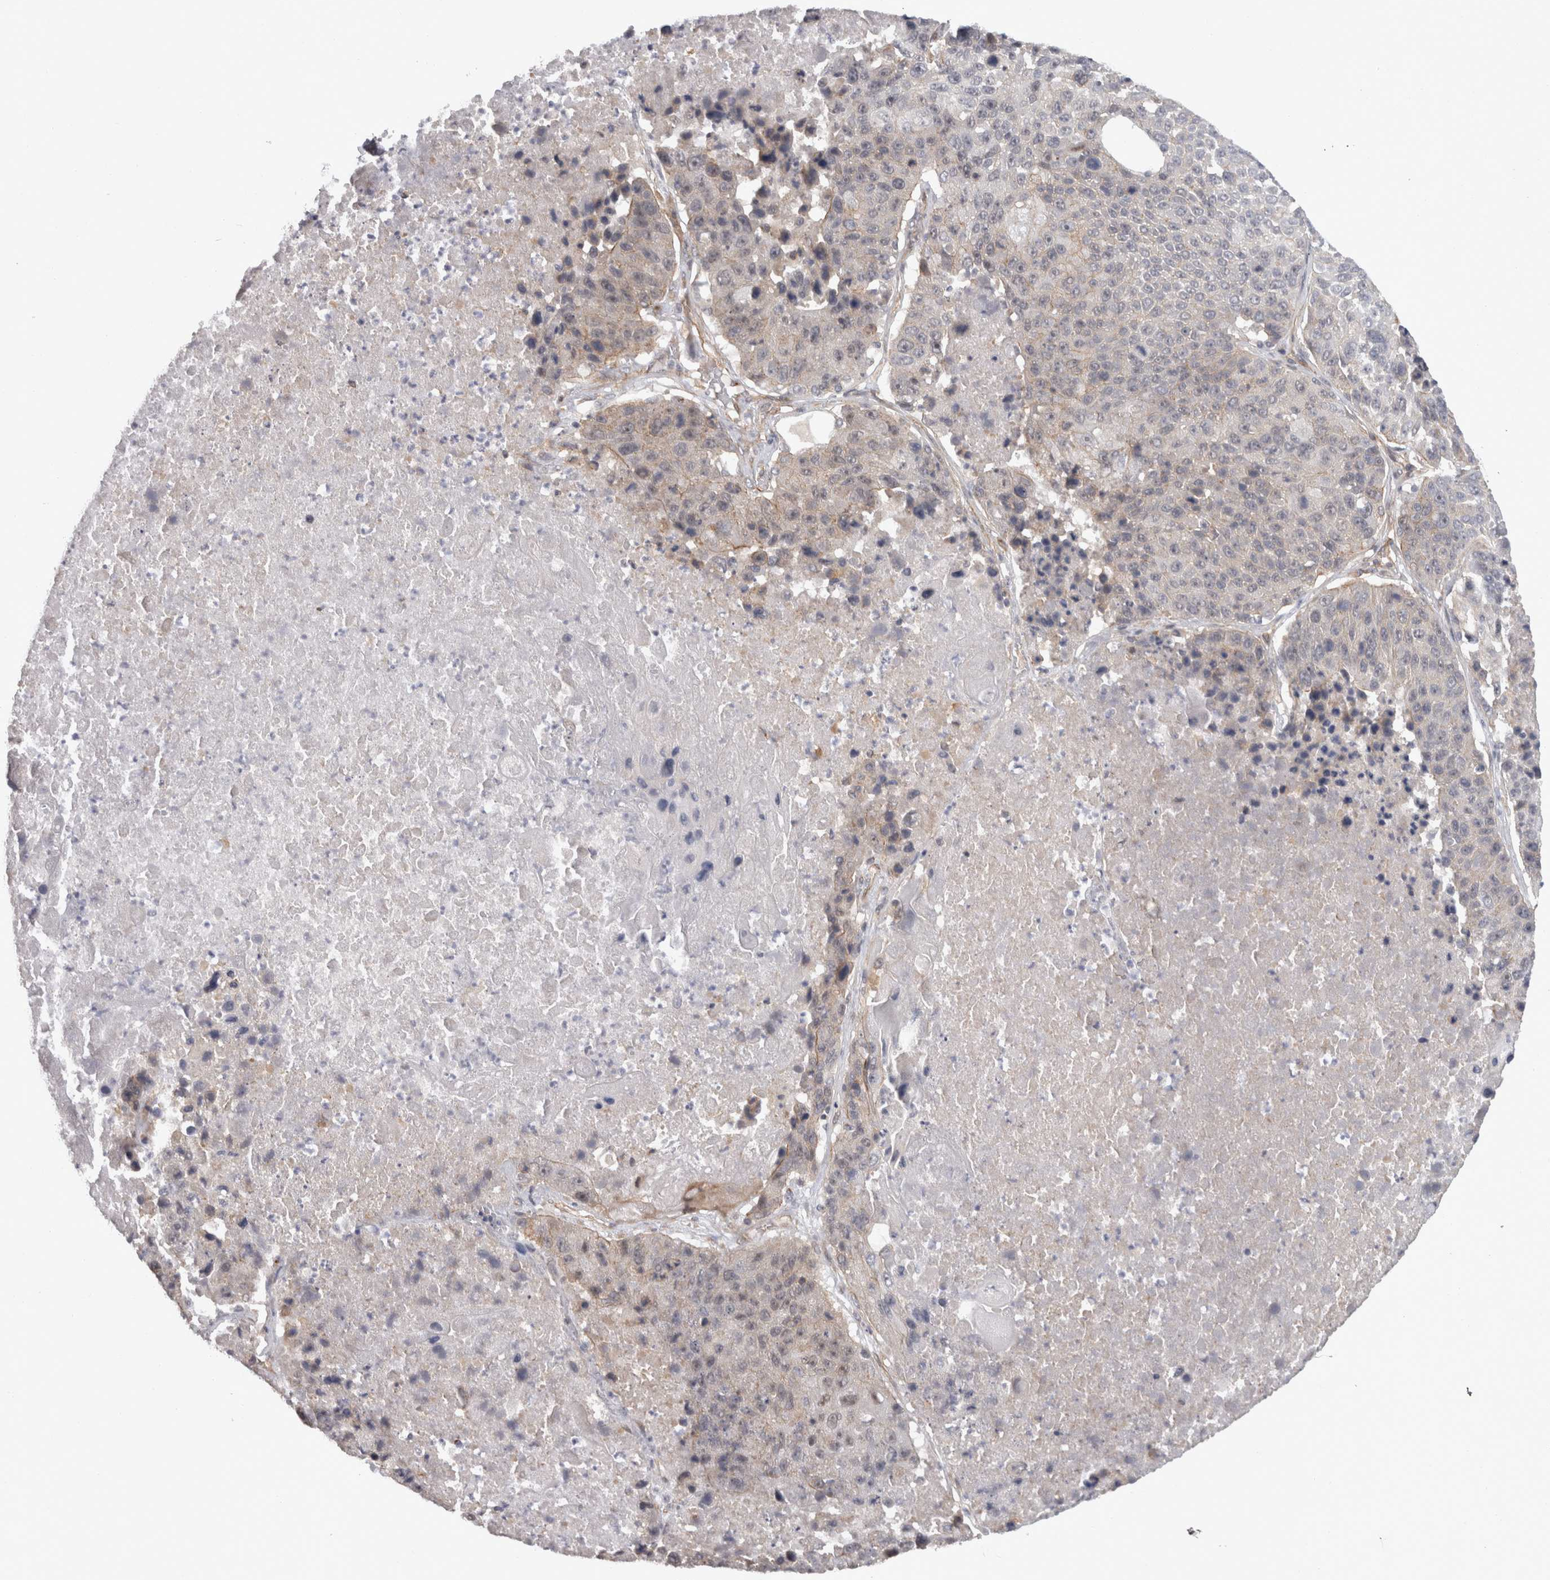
{"staining": {"intensity": "weak", "quantity": "<25%", "location": "cytoplasmic/membranous"}, "tissue": "lung cancer", "cell_type": "Tumor cells", "image_type": "cancer", "snomed": [{"axis": "morphology", "description": "Squamous cell carcinoma, NOS"}, {"axis": "topography", "description": "Lung"}], "caption": "A high-resolution image shows IHC staining of lung cancer (squamous cell carcinoma), which exhibits no significant staining in tumor cells.", "gene": "RMDN1", "patient": {"sex": "male", "age": 61}}